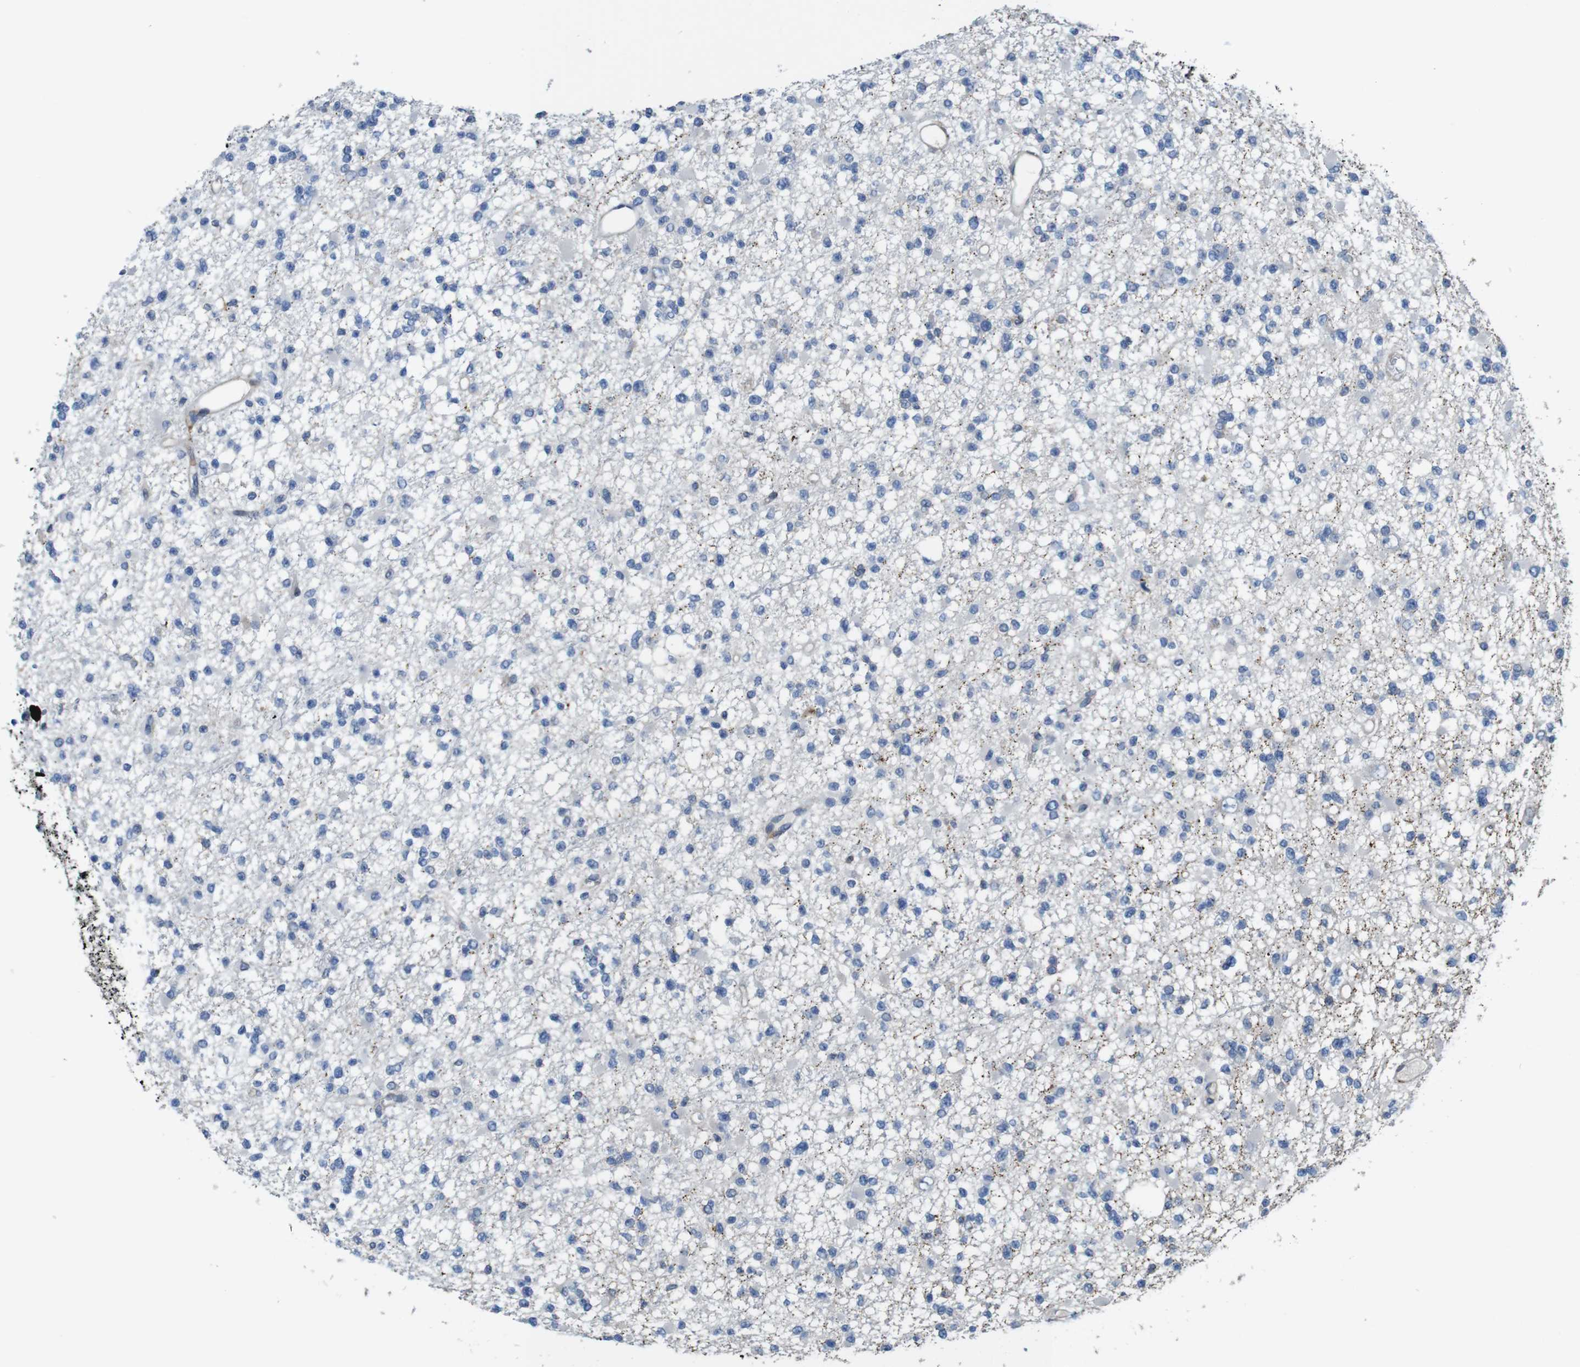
{"staining": {"intensity": "negative", "quantity": "none", "location": "none"}, "tissue": "glioma", "cell_type": "Tumor cells", "image_type": "cancer", "snomed": [{"axis": "morphology", "description": "Glioma, malignant, Low grade"}, {"axis": "topography", "description": "Brain"}], "caption": "Immunohistochemical staining of glioma reveals no significant expression in tumor cells.", "gene": "PCOLCE2", "patient": {"sex": "female", "age": 22}}